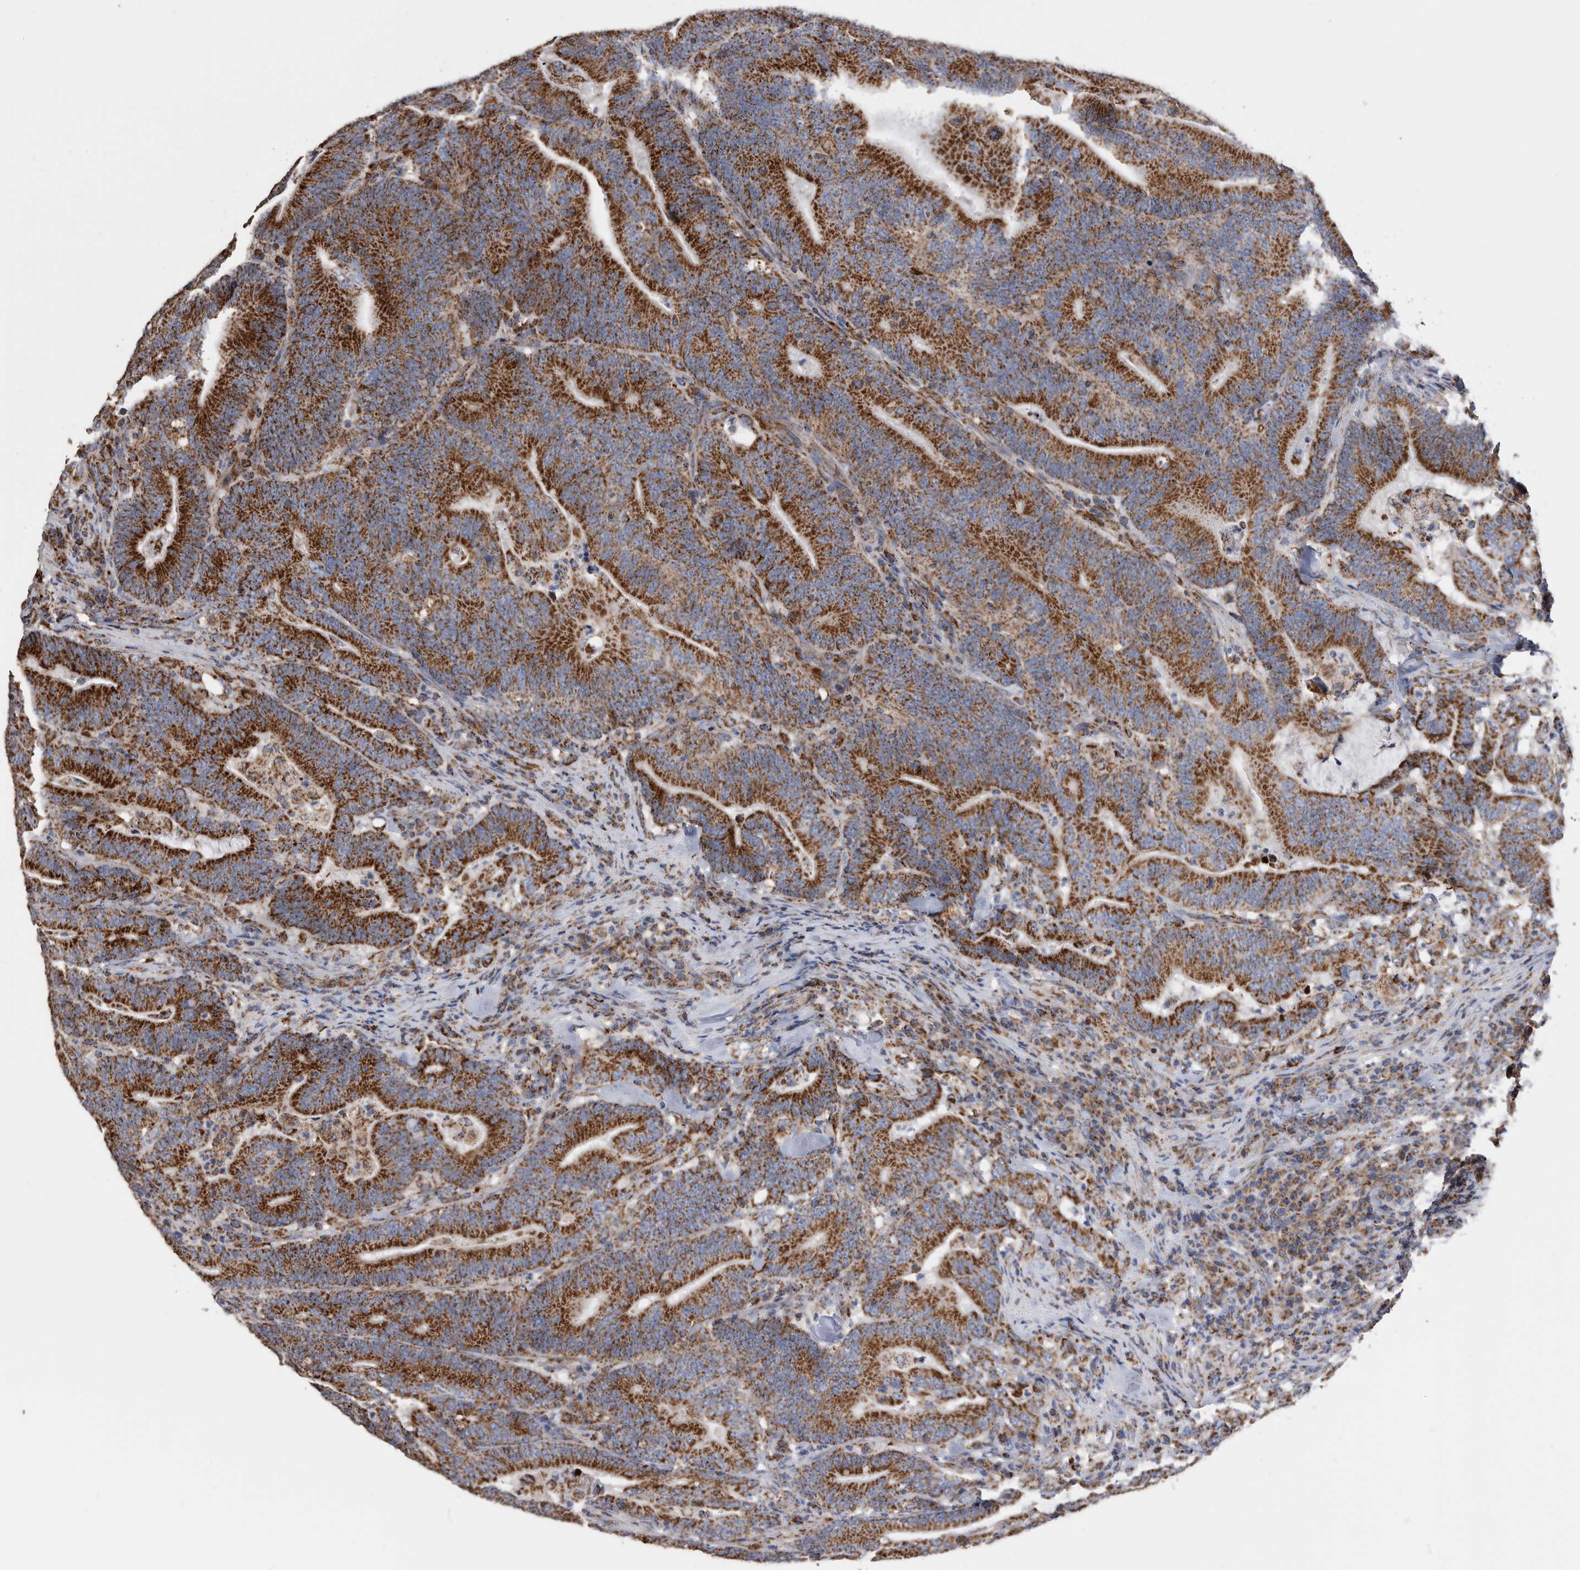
{"staining": {"intensity": "strong", "quantity": ">75%", "location": "cytoplasmic/membranous"}, "tissue": "colorectal cancer", "cell_type": "Tumor cells", "image_type": "cancer", "snomed": [{"axis": "morphology", "description": "Adenocarcinoma, NOS"}, {"axis": "topography", "description": "Colon"}], "caption": "Immunohistochemical staining of colorectal cancer (adenocarcinoma) reveals high levels of strong cytoplasmic/membranous protein positivity in approximately >75% of tumor cells.", "gene": "WFDC1", "patient": {"sex": "female", "age": 66}}